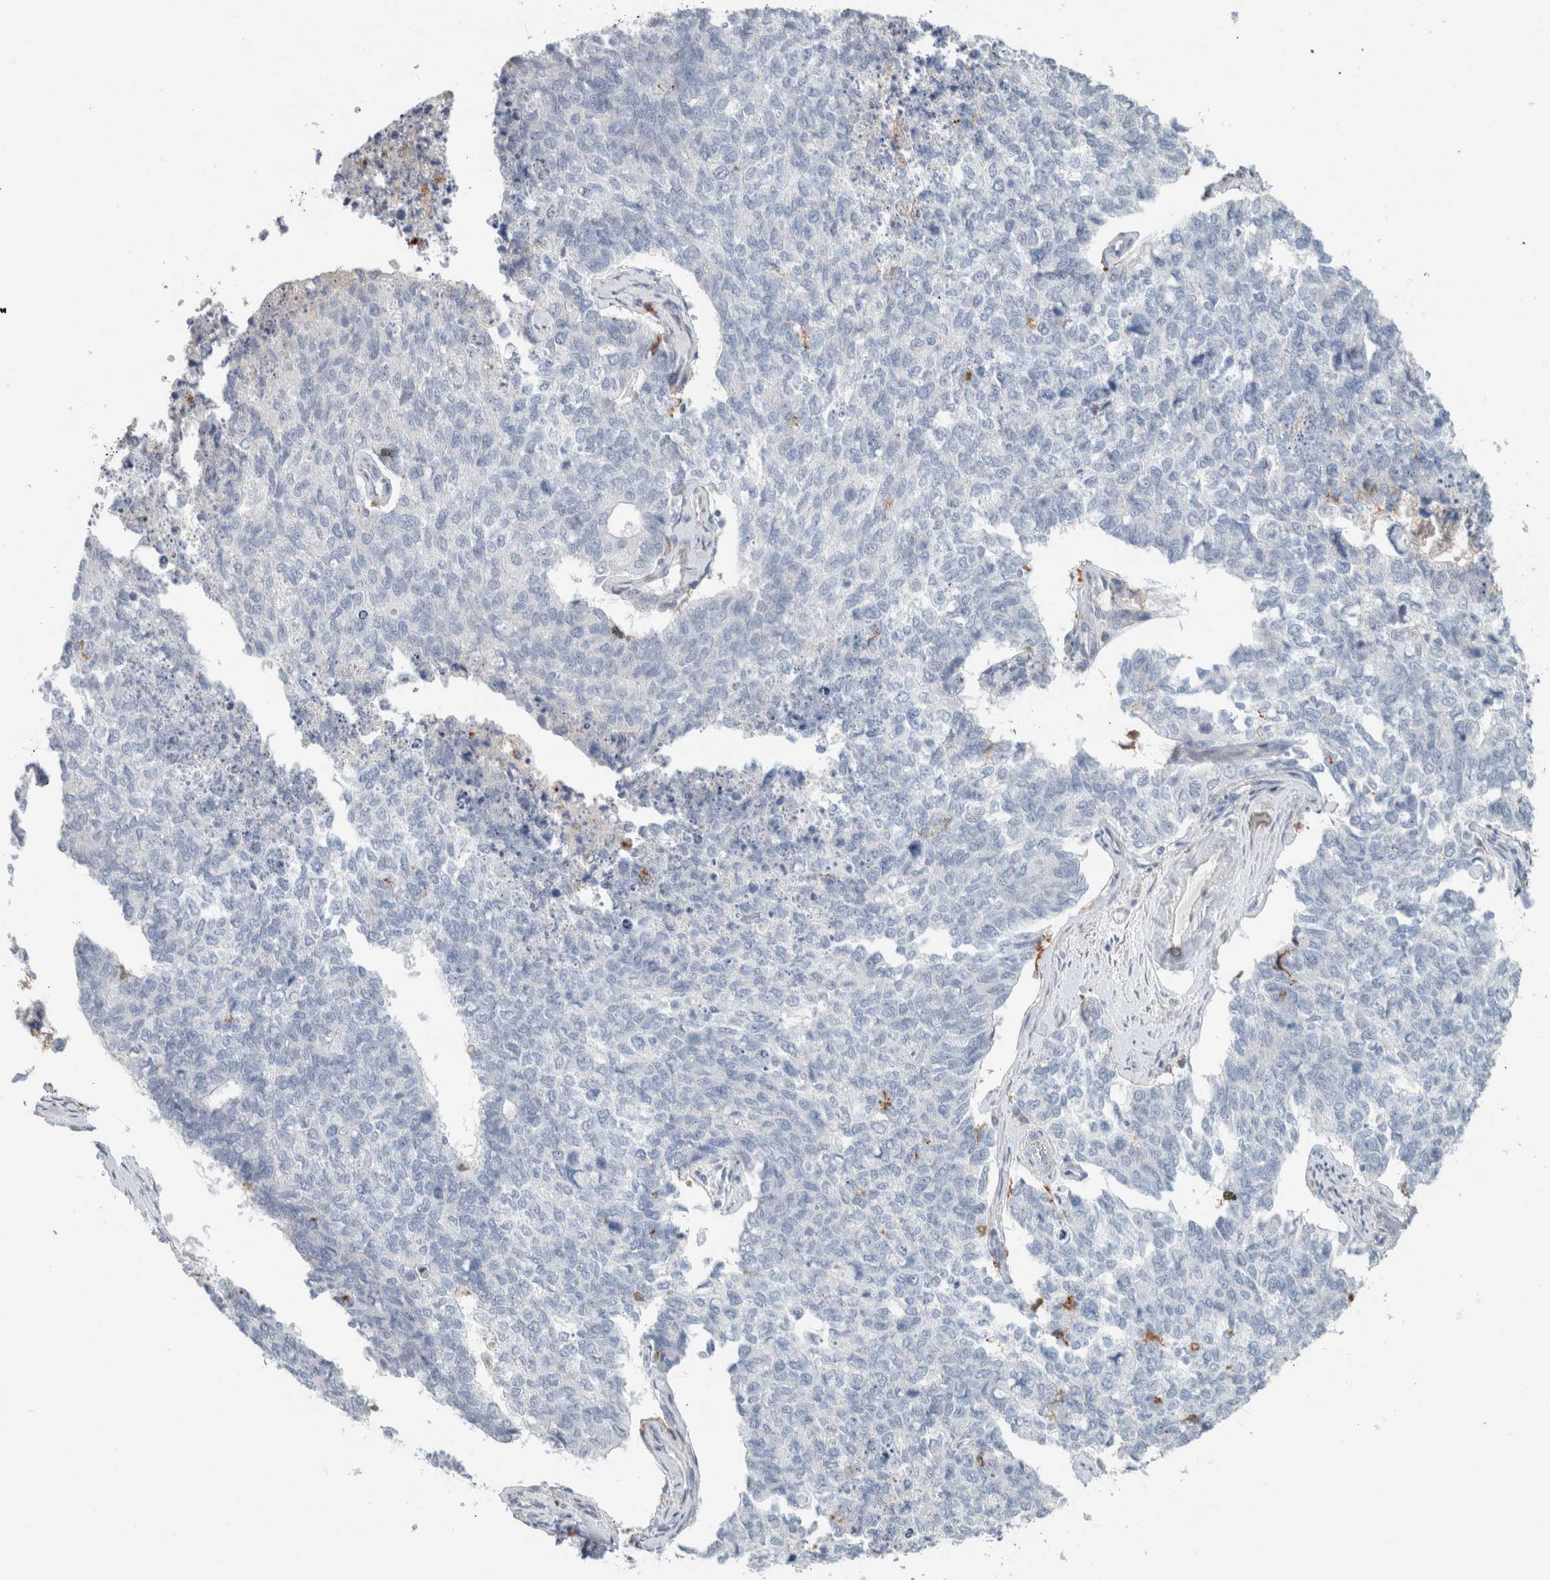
{"staining": {"intensity": "negative", "quantity": "none", "location": "none"}, "tissue": "cervical cancer", "cell_type": "Tumor cells", "image_type": "cancer", "snomed": [{"axis": "morphology", "description": "Squamous cell carcinoma, NOS"}, {"axis": "topography", "description": "Cervix"}], "caption": "Cervical cancer (squamous cell carcinoma) was stained to show a protein in brown. There is no significant staining in tumor cells.", "gene": "LY86", "patient": {"sex": "female", "age": 63}}